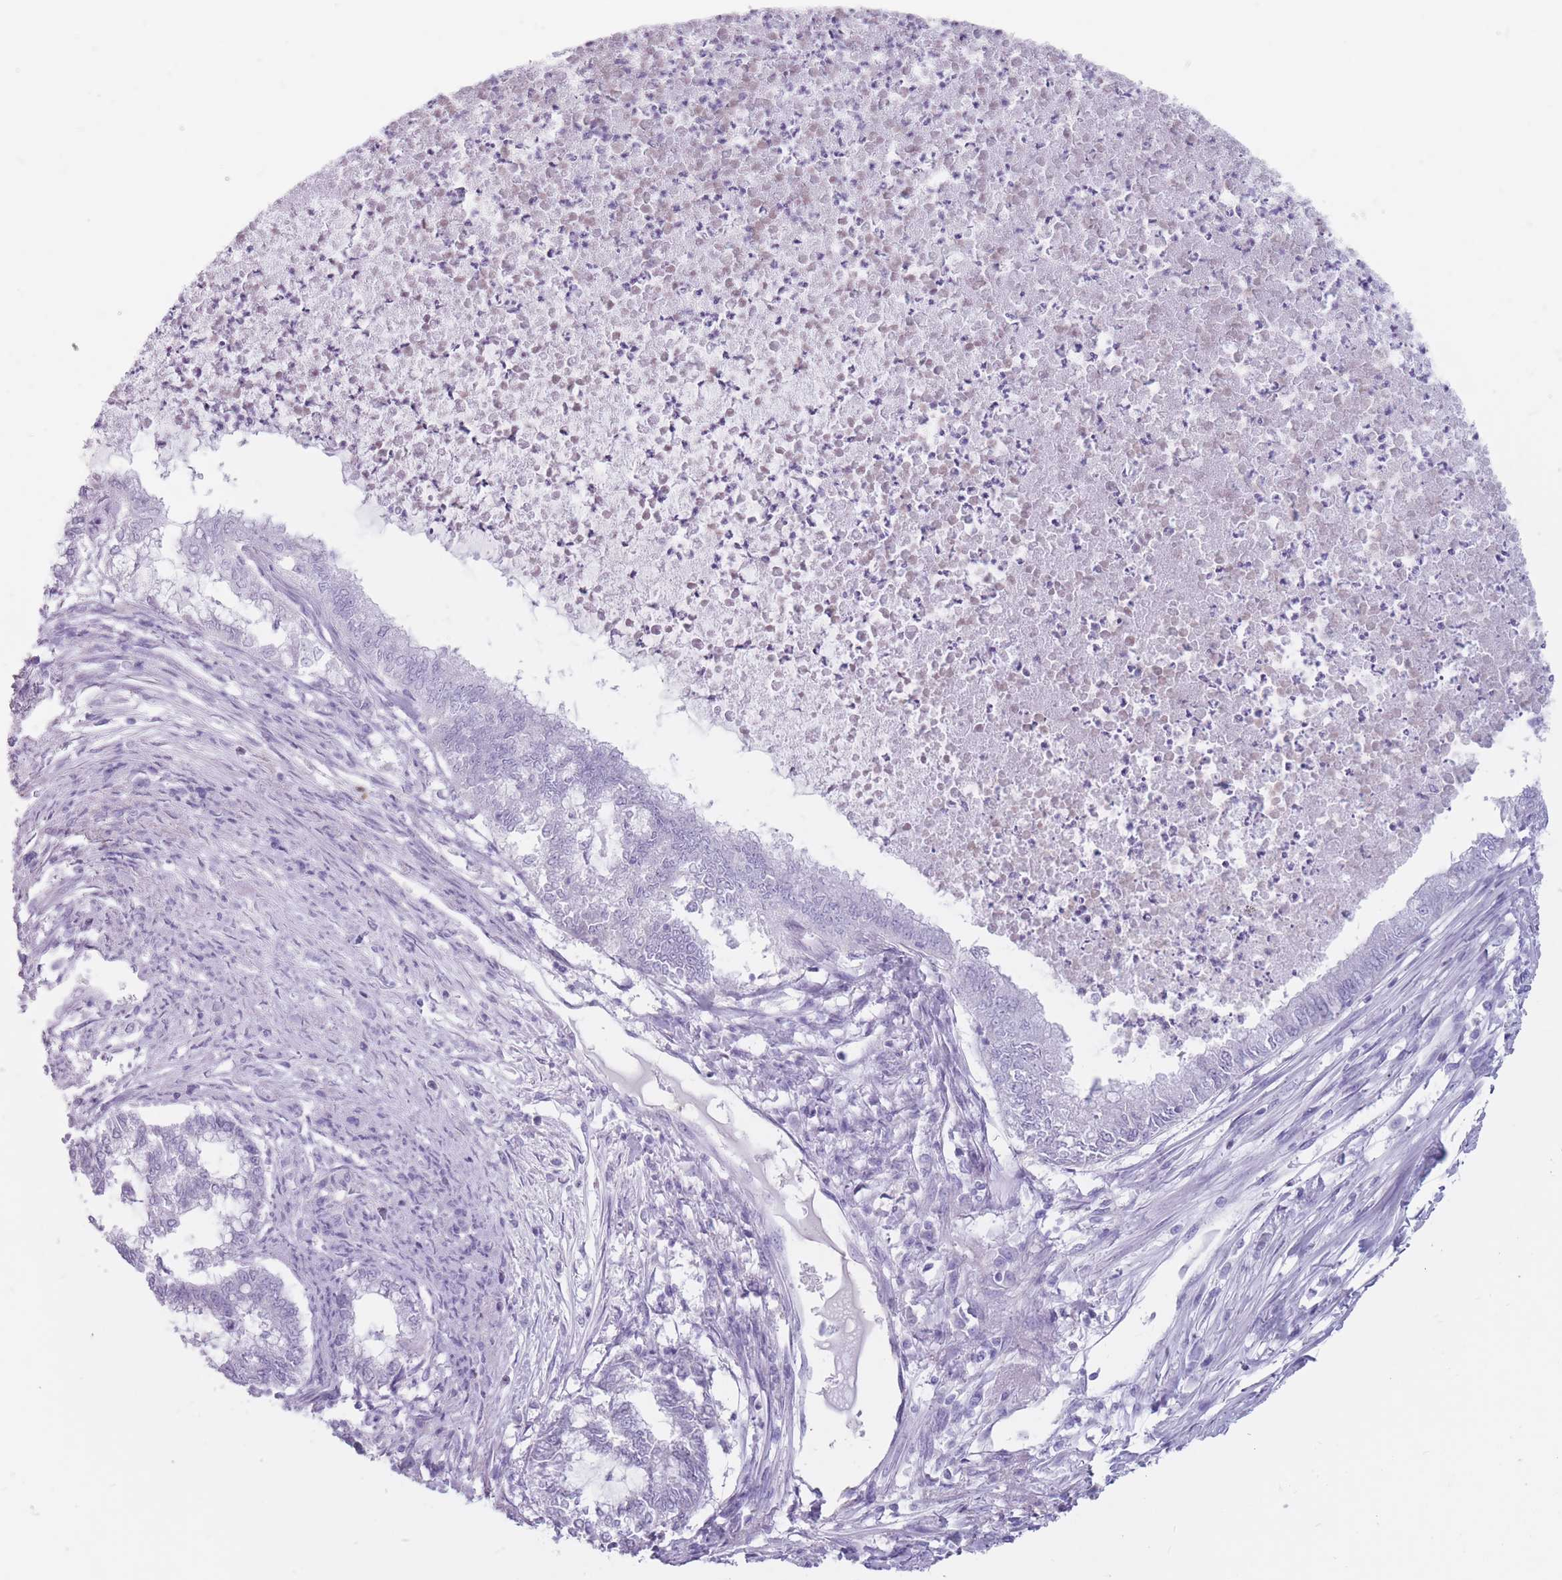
{"staining": {"intensity": "negative", "quantity": "none", "location": "none"}, "tissue": "endometrial cancer", "cell_type": "Tumor cells", "image_type": "cancer", "snomed": [{"axis": "morphology", "description": "Adenocarcinoma, NOS"}, {"axis": "topography", "description": "Endometrium"}], "caption": "IHC of endometrial cancer shows no staining in tumor cells. The staining is performed using DAB brown chromogen with nuclei counter-stained in using hematoxylin.", "gene": "PNMA3", "patient": {"sex": "female", "age": 79}}